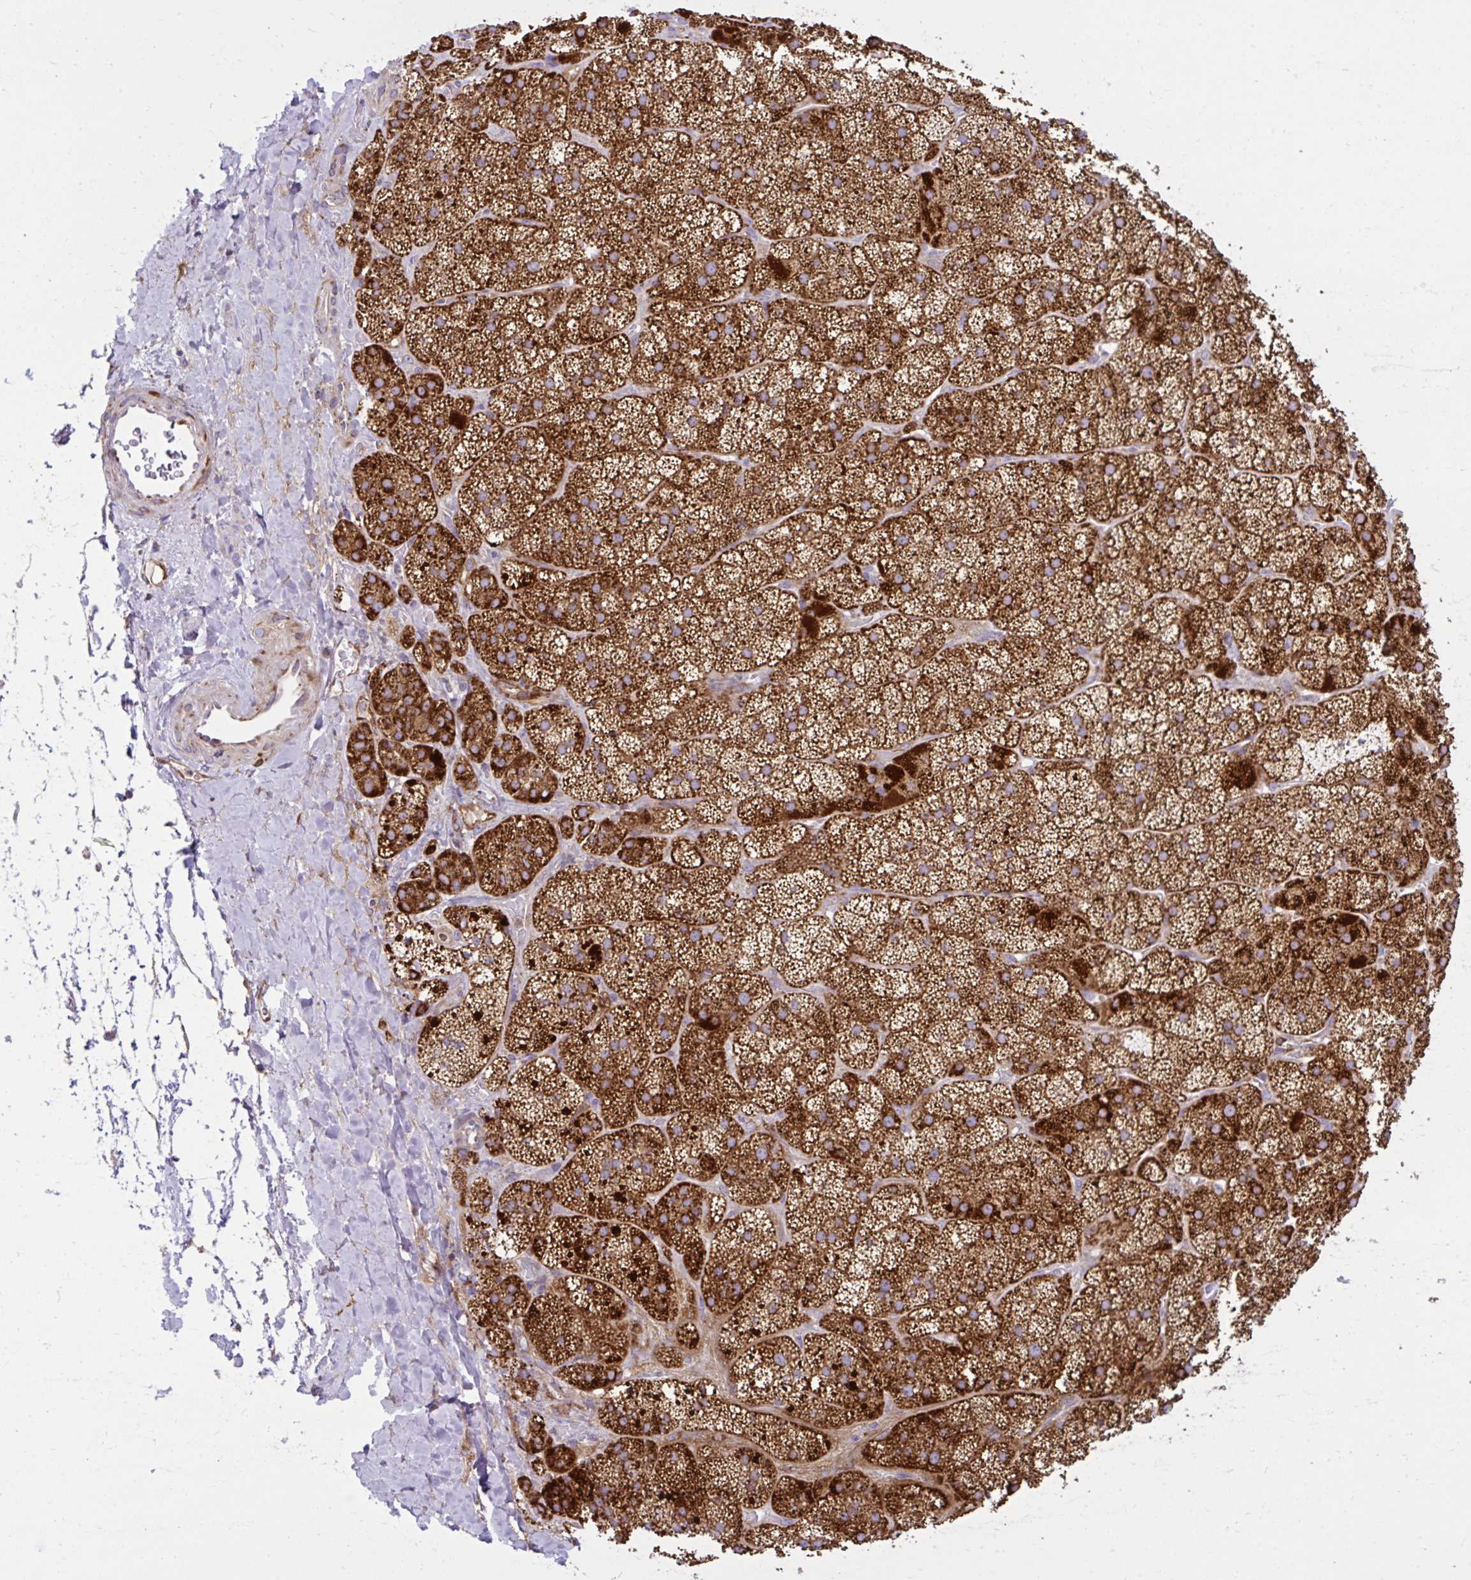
{"staining": {"intensity": "strong", "quantity": ">75%", "location": "cytoplasmic/membranous"}, "tissue": "adrenal gland", "cell_type": "Glandular cells", "image_type": "normal", "snomed": [{"axis": "morphology", "description": "Normal tissue, NOS"}, {"axis": "topography", "description": "Adrenal gland"}], "caption": "Human adrenal gland stained for a protein (brown) shows strong cytoplasmic/membranous positive staining in approximately >75% of glandular cells.", "gene": "LIMS1", "patient": {"sex": "male", "age": 57}}